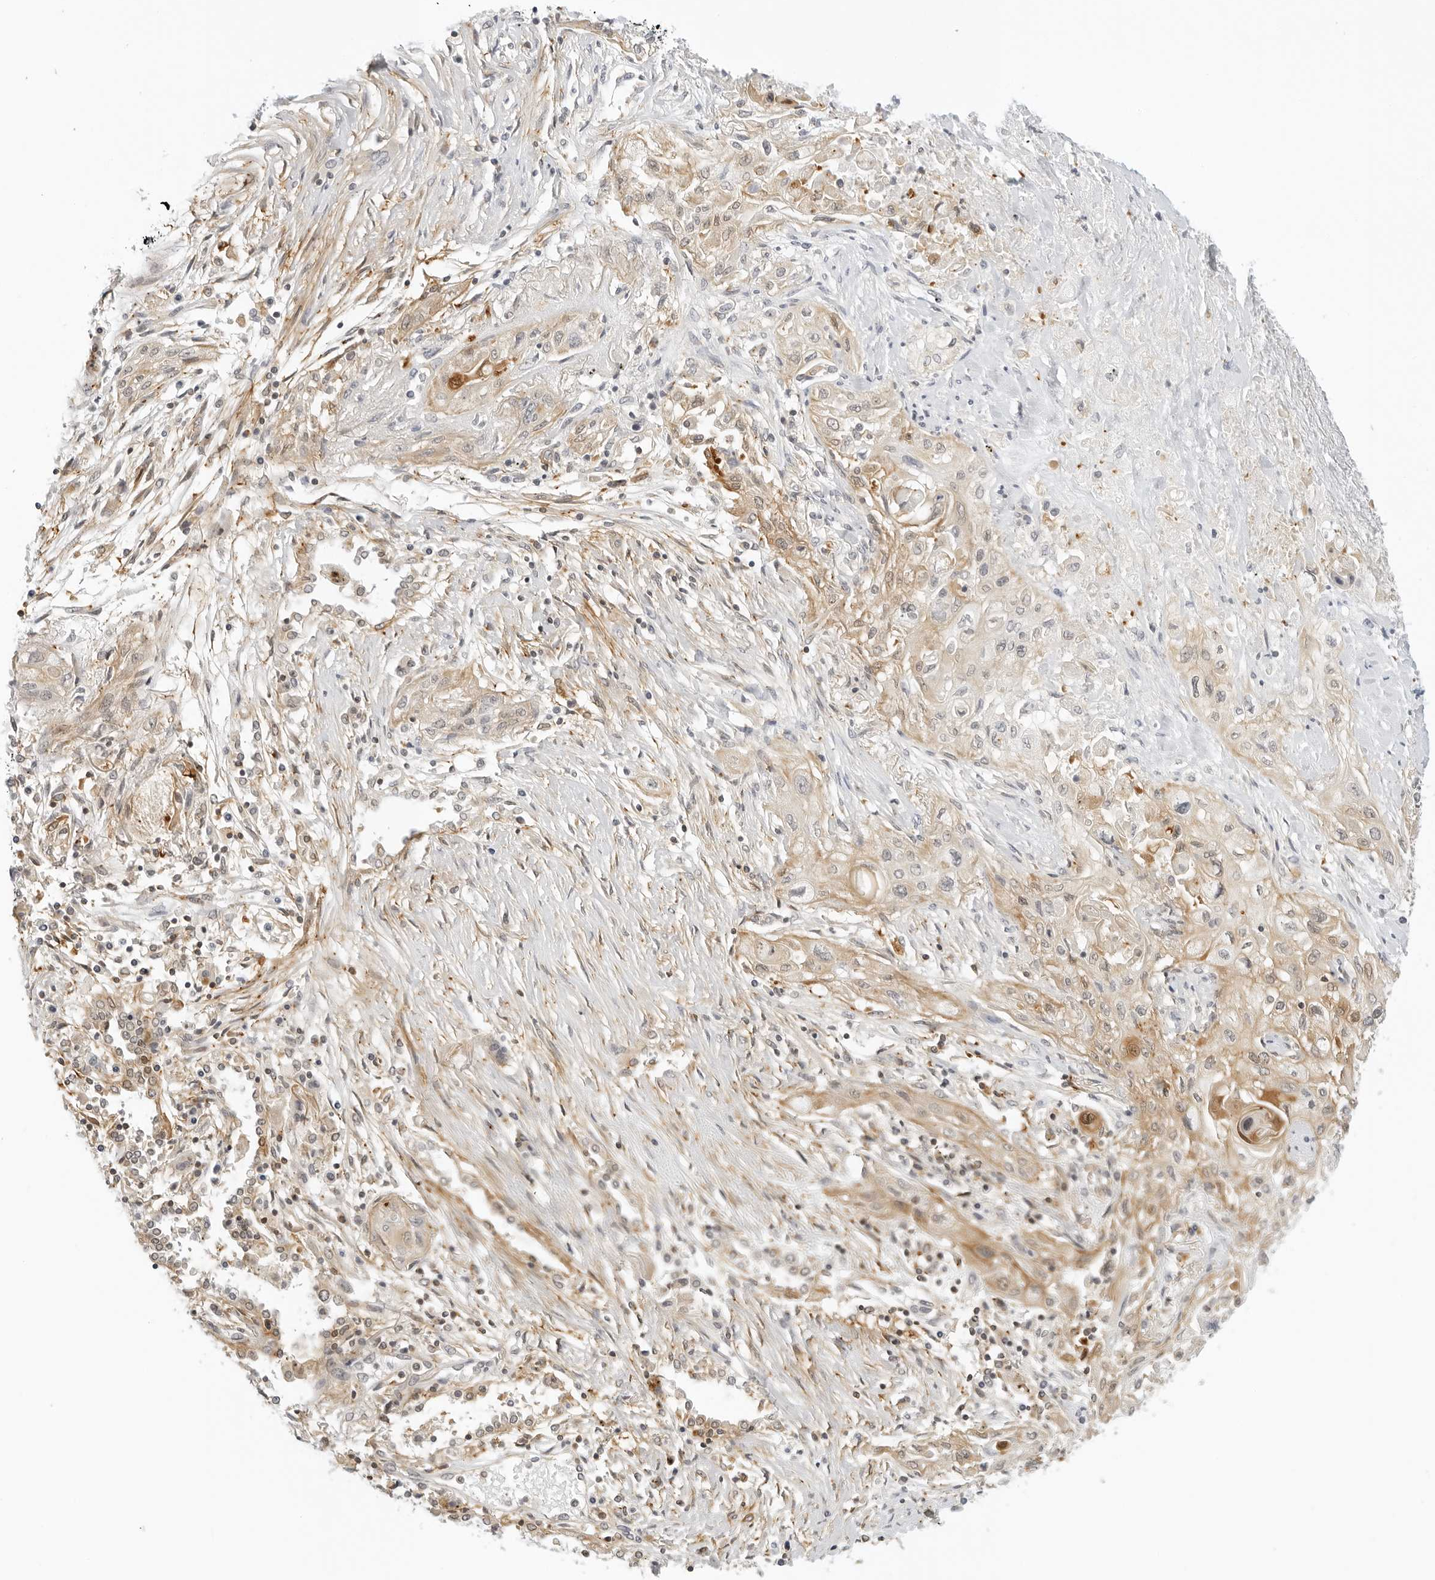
{"staining": {"intensity": "weak", "quantity": "25%-75%", "location": "cytoplasmic/membranous"}, "tissue": "lung cancer", "cell_type": "Tumor cells", "image_type": "cancer", "snomed": [{"axis": "morphology", "description": "Squamous cell carcinoma, NOS"}, {"axis": "topography", "description": "Lung"}], "caption": "Immunohistochemical staining of lung cancer exhibits low levels of weak cytoplasmic/membranous staining in about 25%-75% of tumor cells. Using DAB (3,3'-diaminobenzidine) (brown) and hematoxylin (blue) stains, captured at high magnification using brightfield microscopy.", "gene": "OSCP1", "patient": {"sex": "female", "age": 47}}